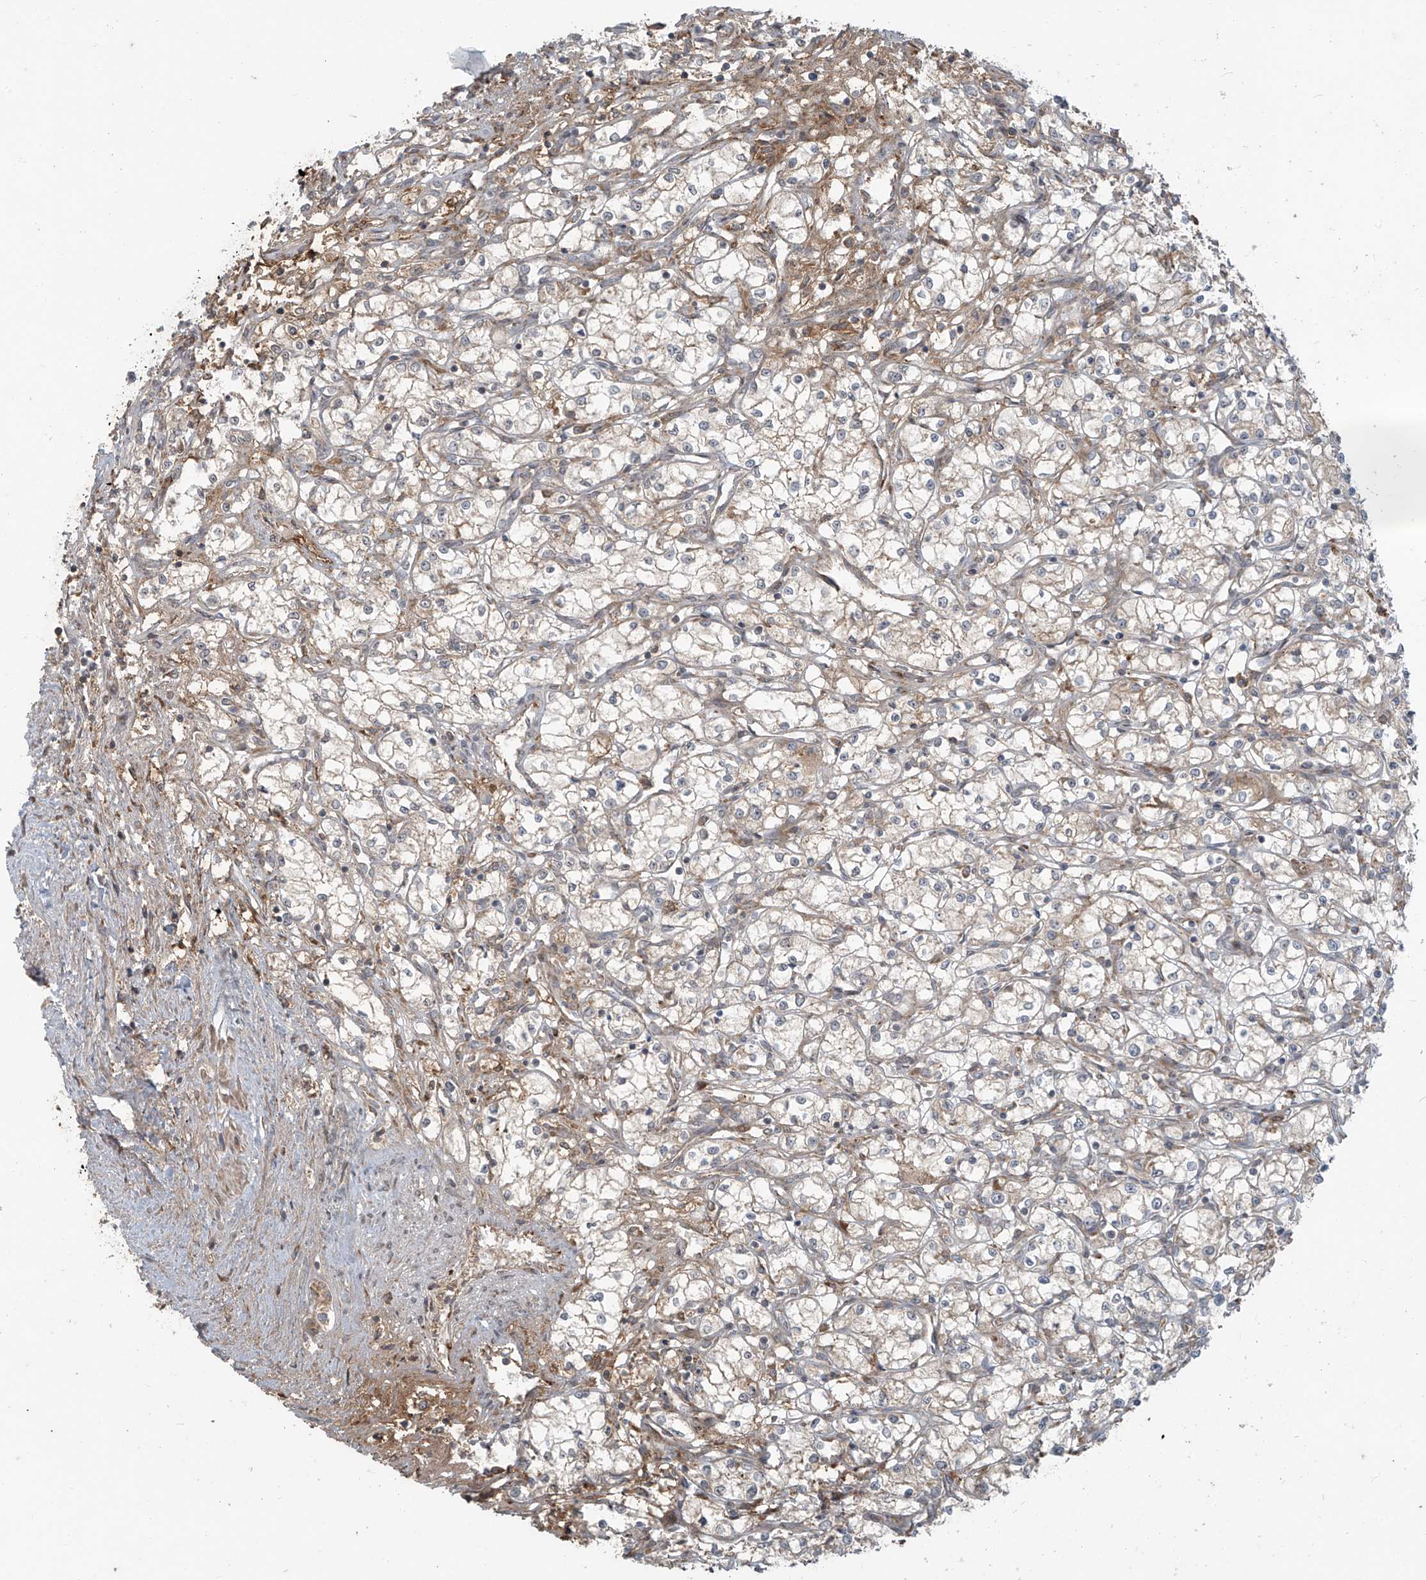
{"staining": {"intensity": "weak", "quantity": "25%-75%", "location": "cytoplasmic/membranous"}, "tissue": "renal cancer", "cell_type": "Tumor cells", "image_type": "cancer", "snomed": [{"axis": "morphology", "description": "Adenocarcinoma, NOS"}, {"axis": "topography", "description": "Kidney"}], "caption": "This photomicrograph exhibits renal adenocarcinoma stained with IHC to label a protein in brown. The cytoplasmic/membranous of tumor cells show weak positivity for the protein. Nuclei are counter-stained blue.", "gene": "KATNIP", "patient": {"sex": "male", "age": 59}}